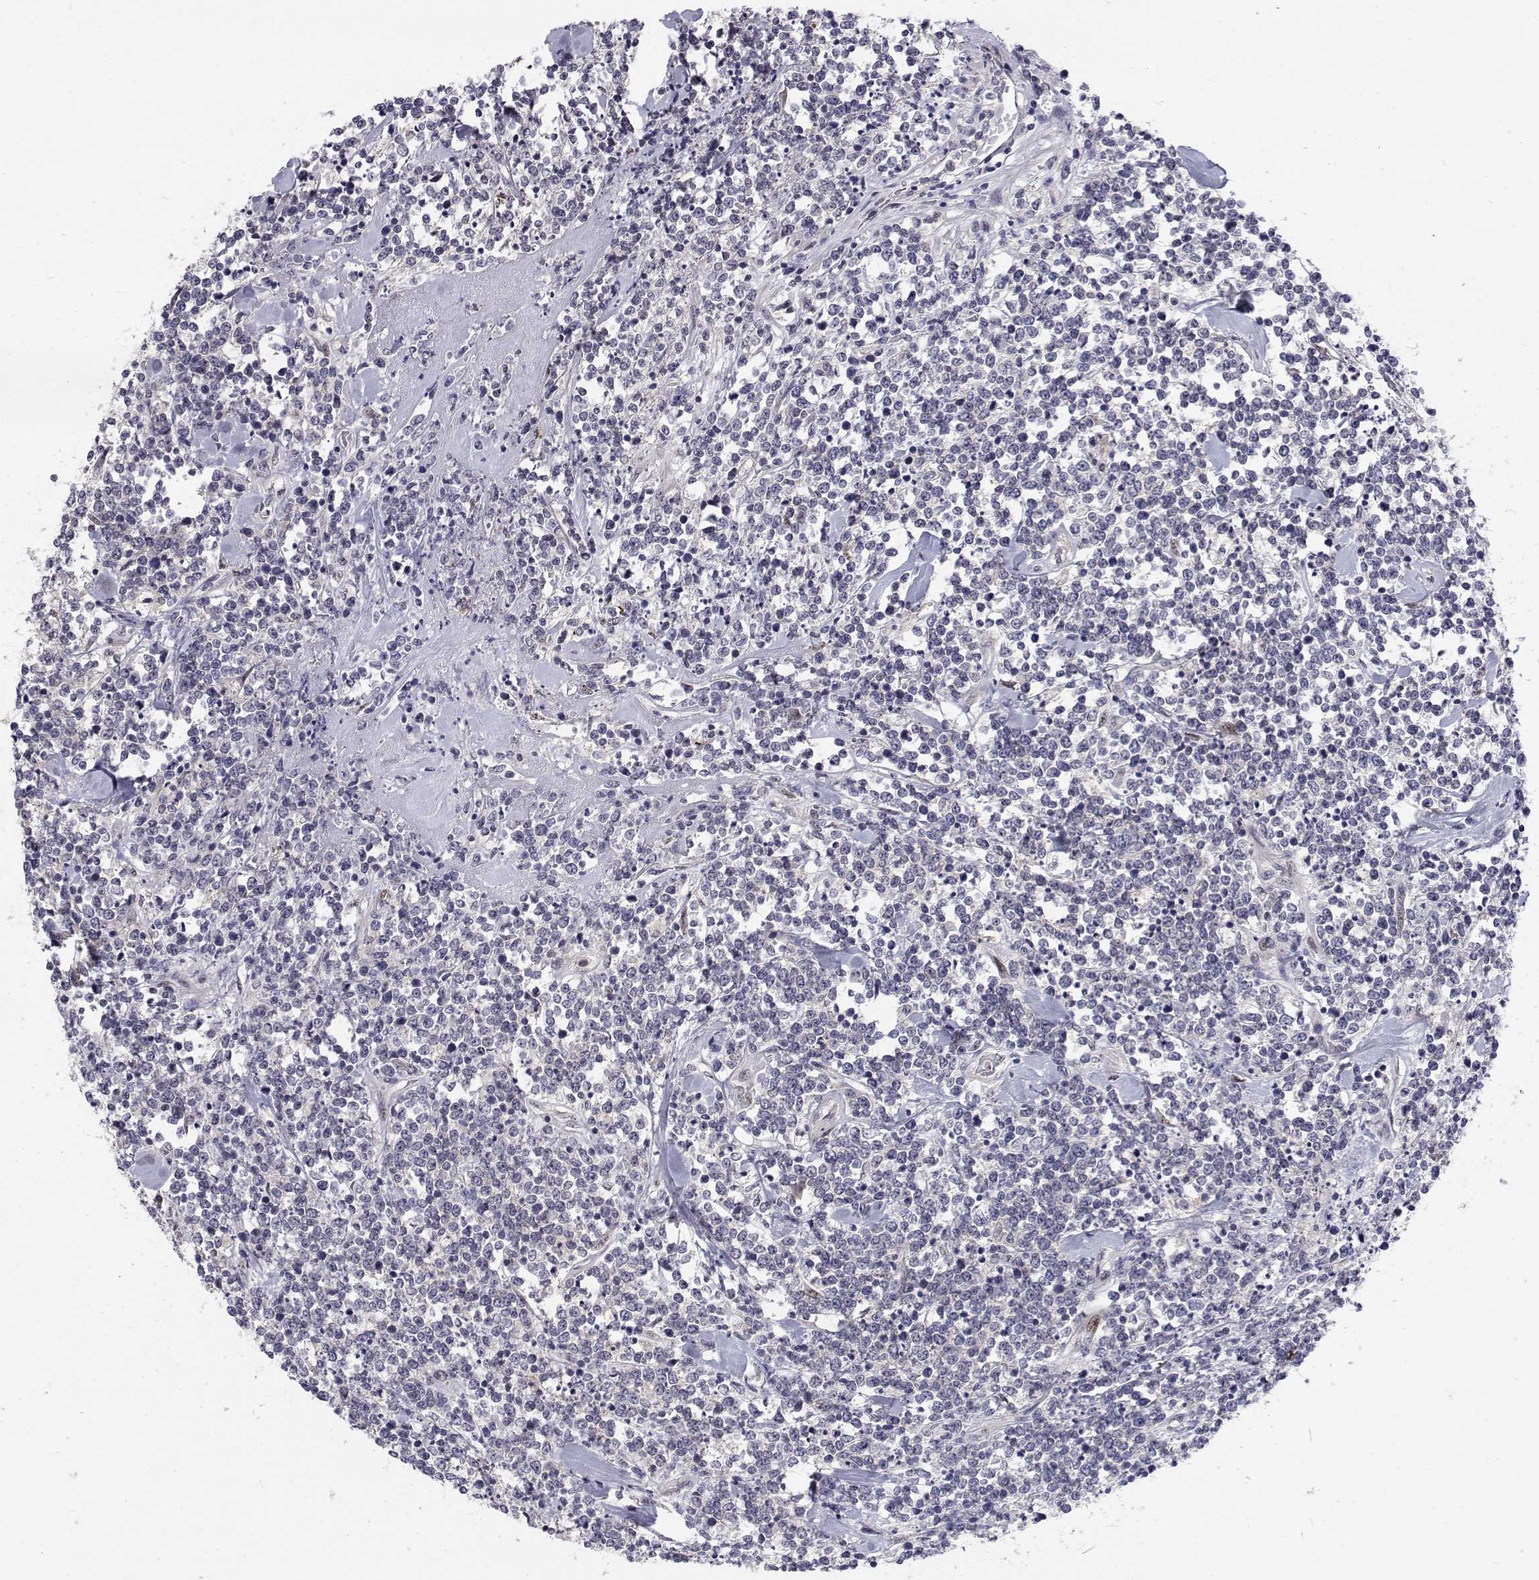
{"staining": {"intensity": "negative", "quantity": "none", "location": "none"}, "tissue": "lymphoma", "cell_type": "Tumor cells", "image_type": "cancer", "snomed": [{"axis": "morphology", "description": "Malignant lymphoma, non-Hodgkin's type, High grade"}, {"axis": "topography", "description": "Colon"}], "caption": "Lymphoma was stained to show a protein in brown. There is no significant expression in tumor cells.", "gene": "MYPN", "patient": {"sex": "male", "age": 82}}